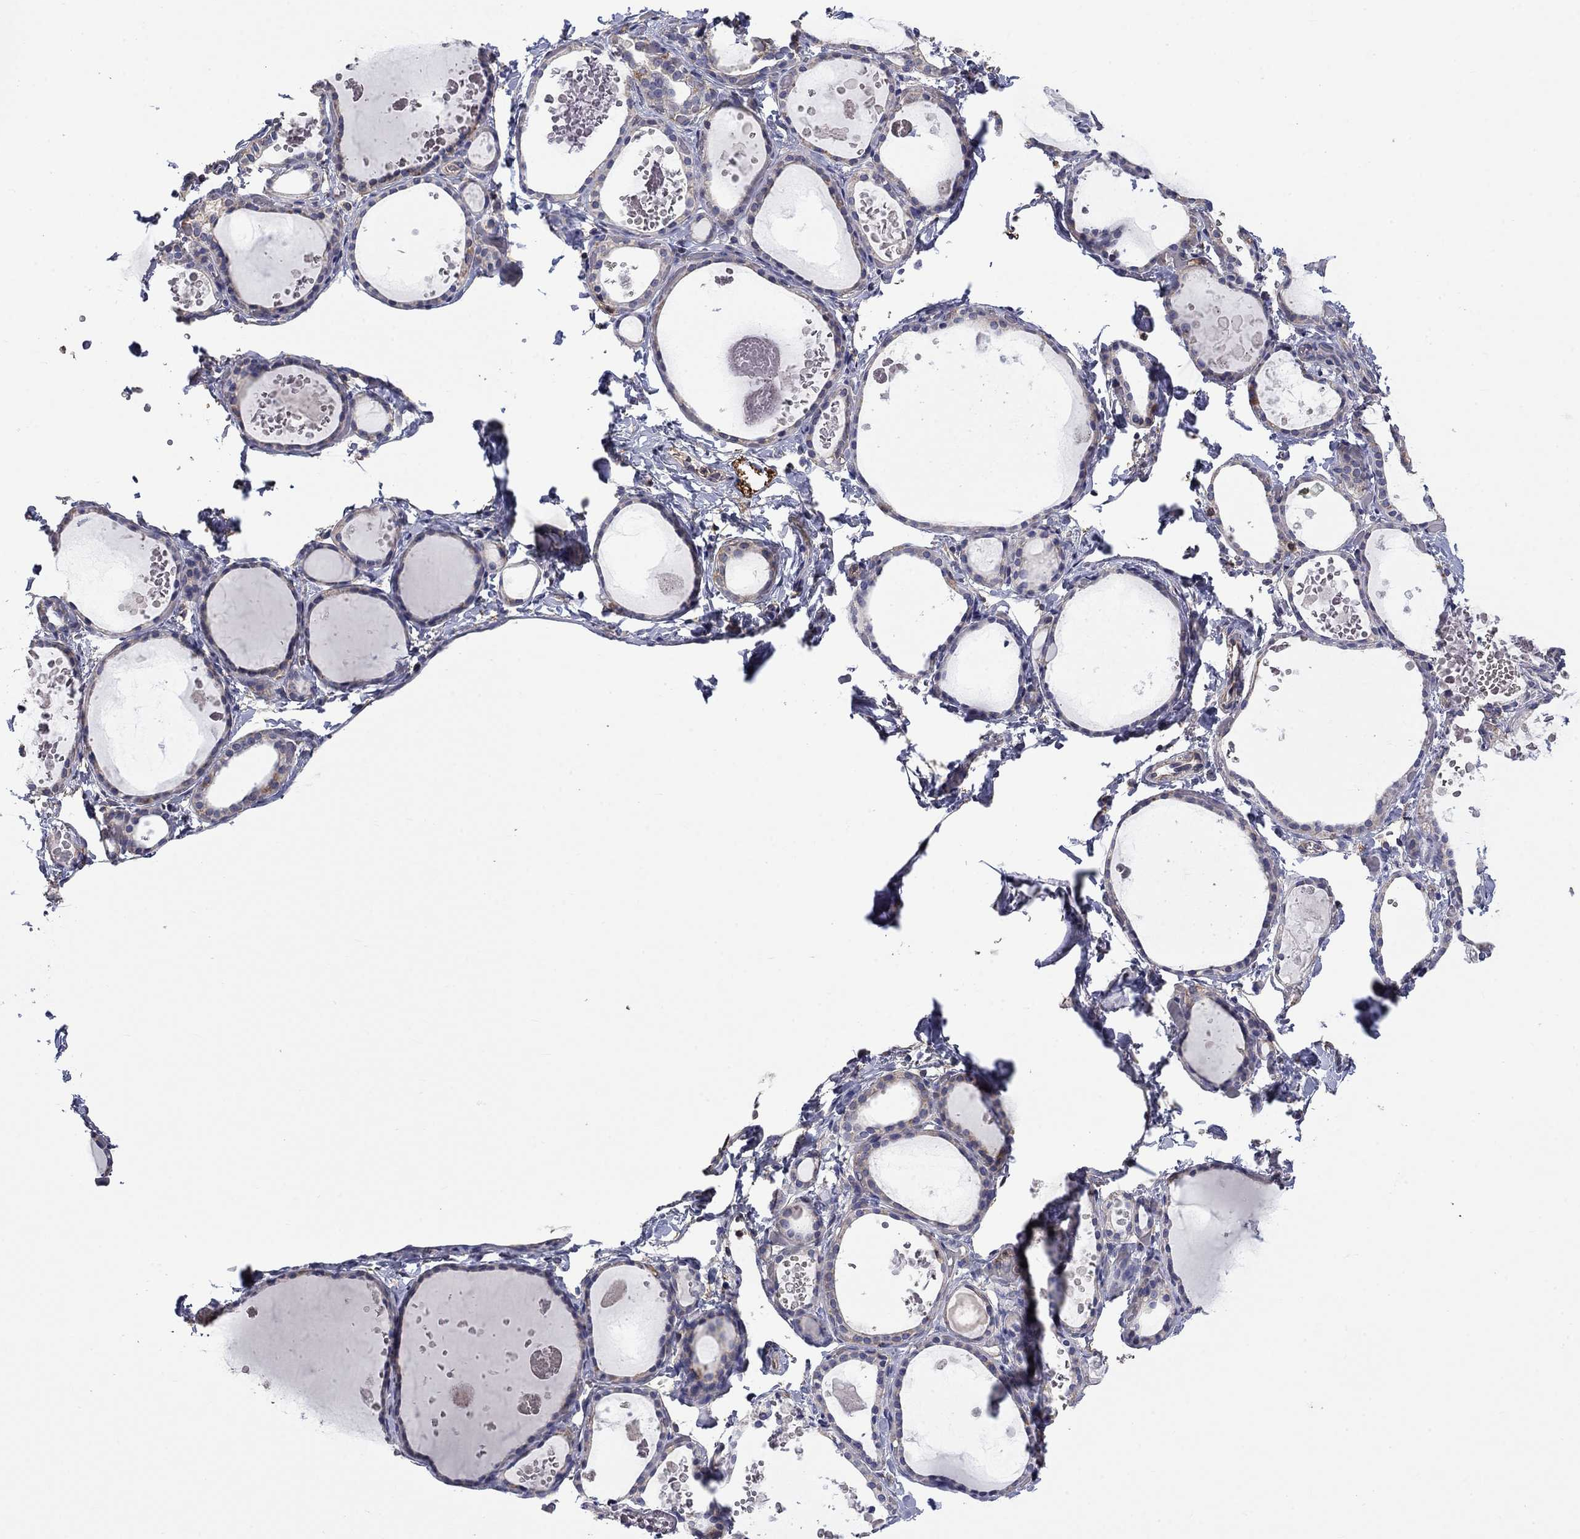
{"staining": {"intensity": "strong", "quantity": "<25%", "location": "cytoplasmic/membranous"}, "tissue": "thyroid gland", "cell_type": "Glandular cells", "image_type": "normal", "snomed": [{"axis": "morphology", "description": "Normal tissue, NOS"}, {"axis": "topography", "description": "Thyroid gland"}], "caption": "Immunohistochemistry (IHC) image of unremarkable human thyroid gland stained for a protein (brown), which demonstrates medium levels of strong cytoplasmic/membranous expression in about <25% of glandular cells.", "gene": "CAMKK2", "patient": {"sex": "female", "age": 56}}